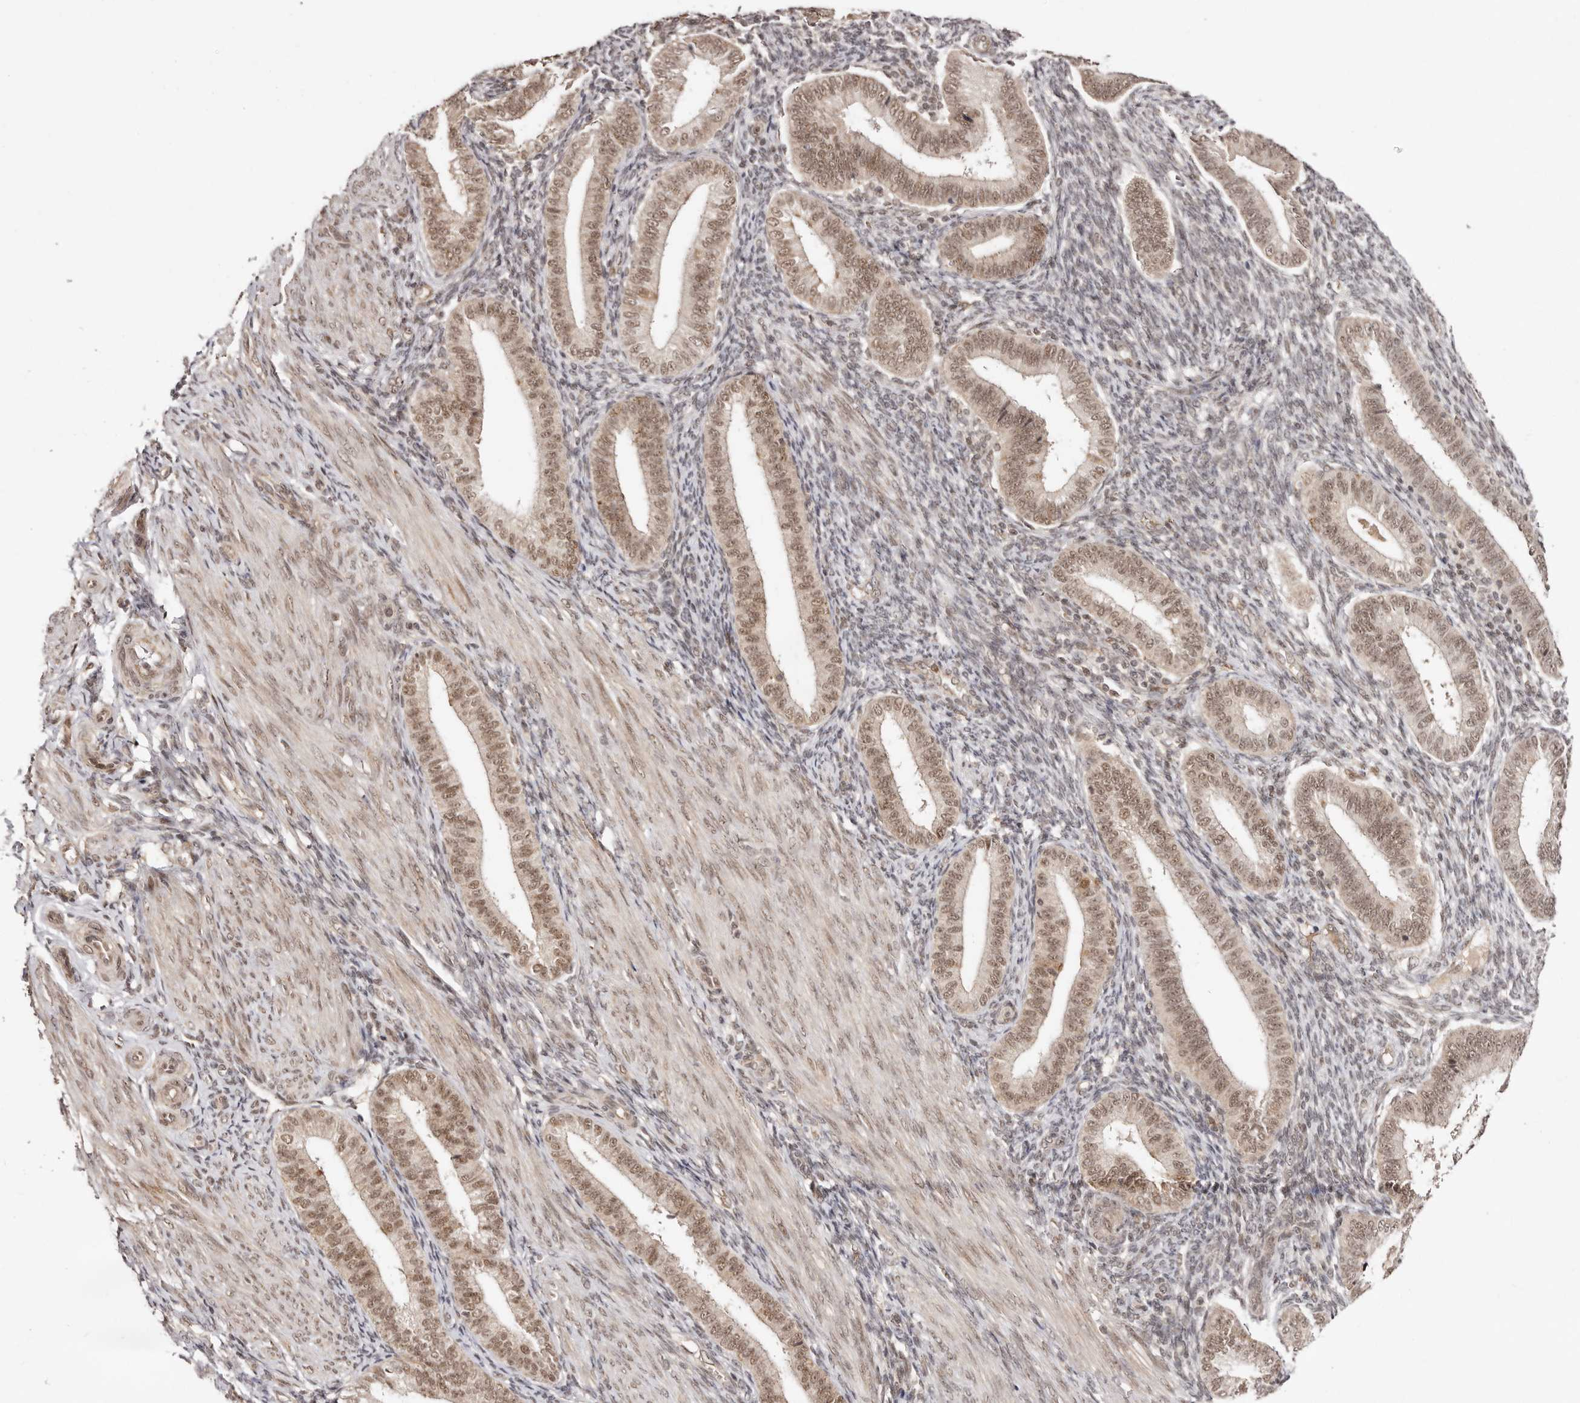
{"staining": {"intensity": "moderate", "quantity": "25%-75%", "location": "nuclear"}, "tissue": "endometrium", "cell_type": "Cells in endometrial stroma", "image_type": "normal", "snomed": [{"axis": "morphology", "description": "Normal tissue, NOS"}, {"axis": "topography", "description": "Endometrium"}], "caption": "Endometrium stained for a protein (brown) shows moderate nuclear positive expression in about 25%-75% of cells in endometrial stroma.", "gene": "MED8", "patient": {"sex": "female", "age": 39}}